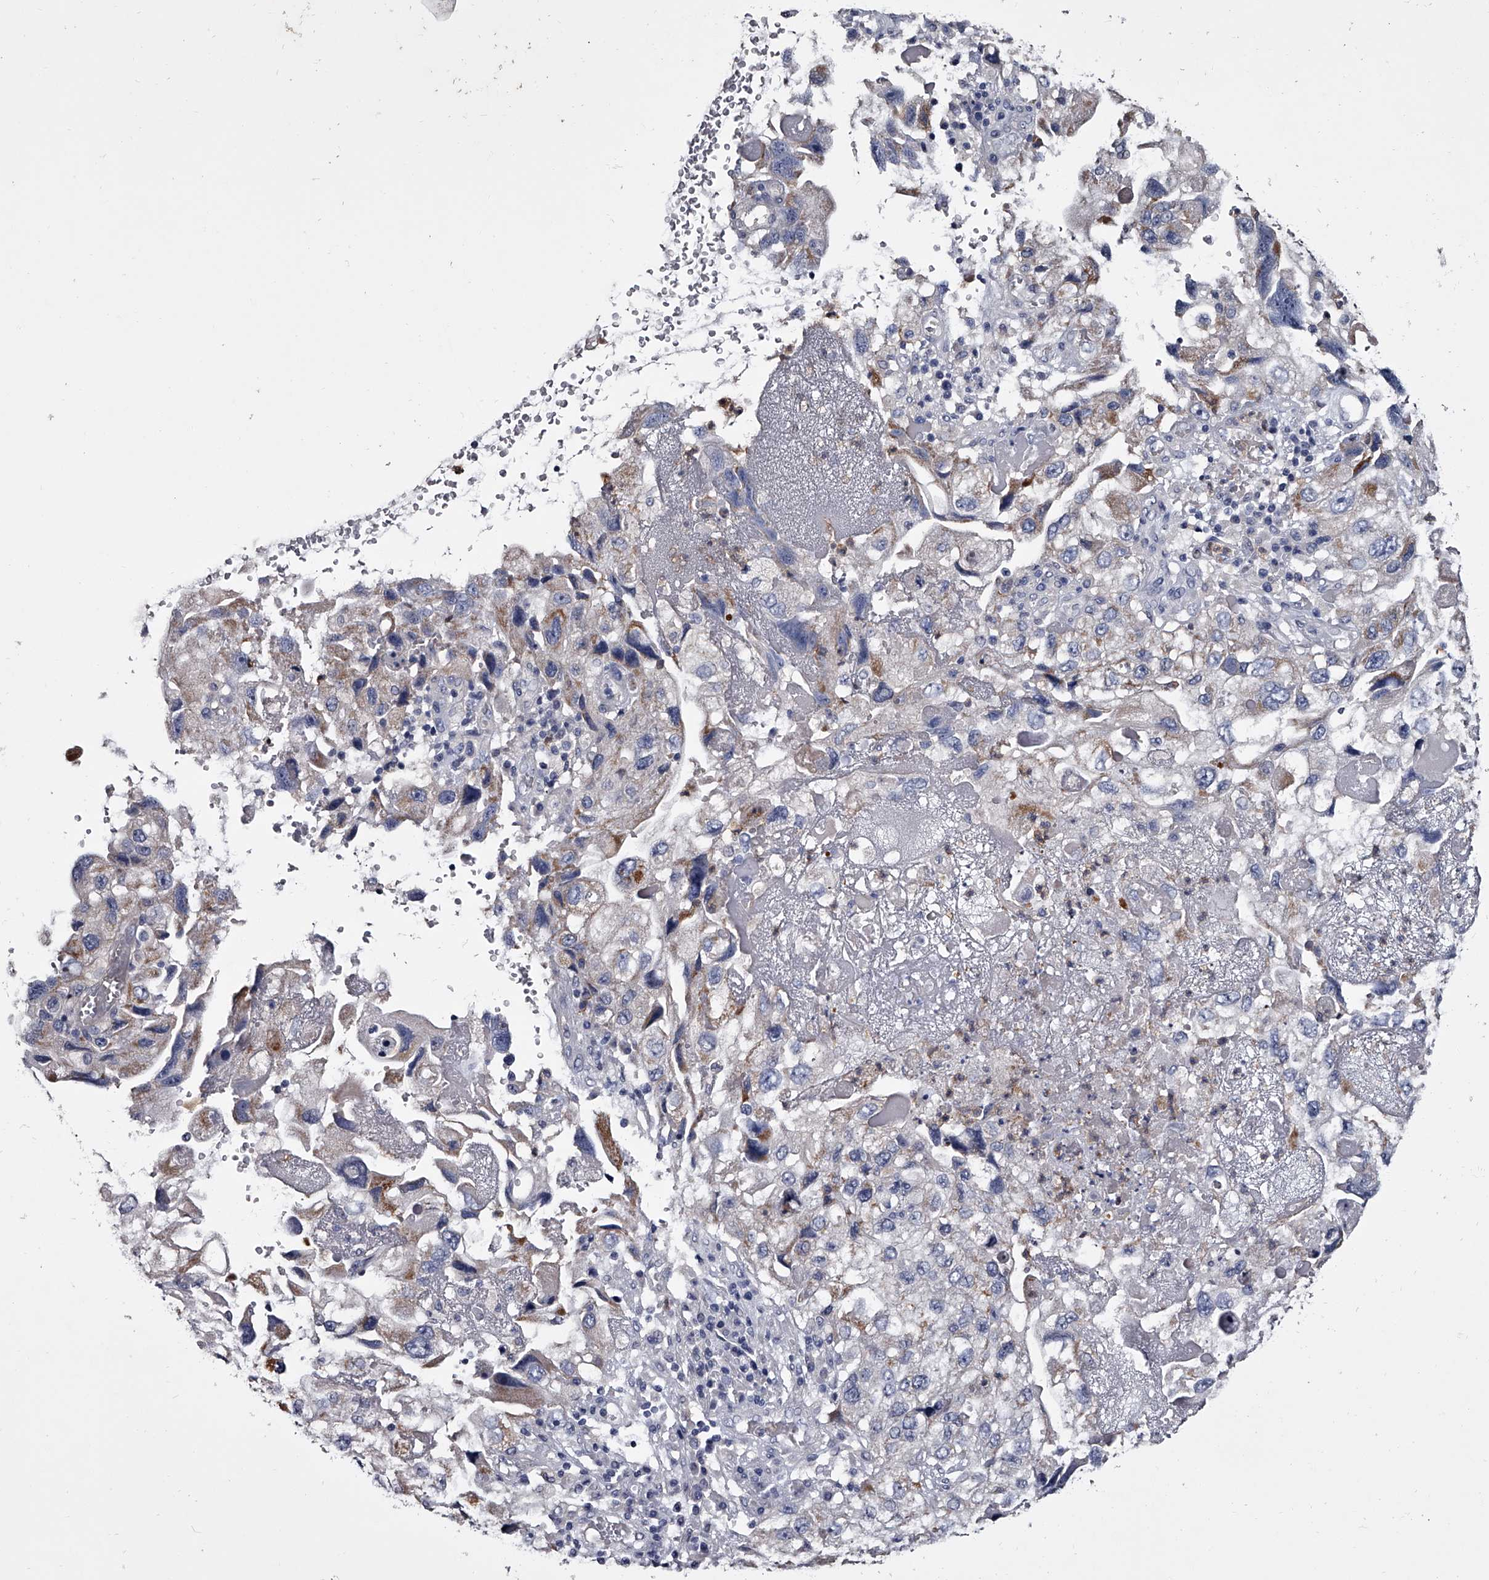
{"staining": {"intensity": "moderate", "quantity": "<25%", "location": "cytoplasmic/membranous"}, "tissue": "endometrial cancer", "cell_type": "Tumor cells", "image_type": "cancer", "snomed": [{"axis": "morphology", "description": "Adenocarcinoma, NOS"}, {"axis": "topography", "description": "Endometrium"}], "caption": "Immunohistochemistry staining of endometrial adenocarcinoma, which demonstrates low levels of moderate cytoplasmic/membranous staining in about <25% of tumor cells indicating moderate cytoplasmic/membranous protein positivity. The staining was performed using DAB (3,3'-diaminobenzidine) (brown) for protein detection and nuclei were counterstained in hematoxylin (blue).", "gene": "GAPVD1", "patient": {"sex": "female", "age": 49}}